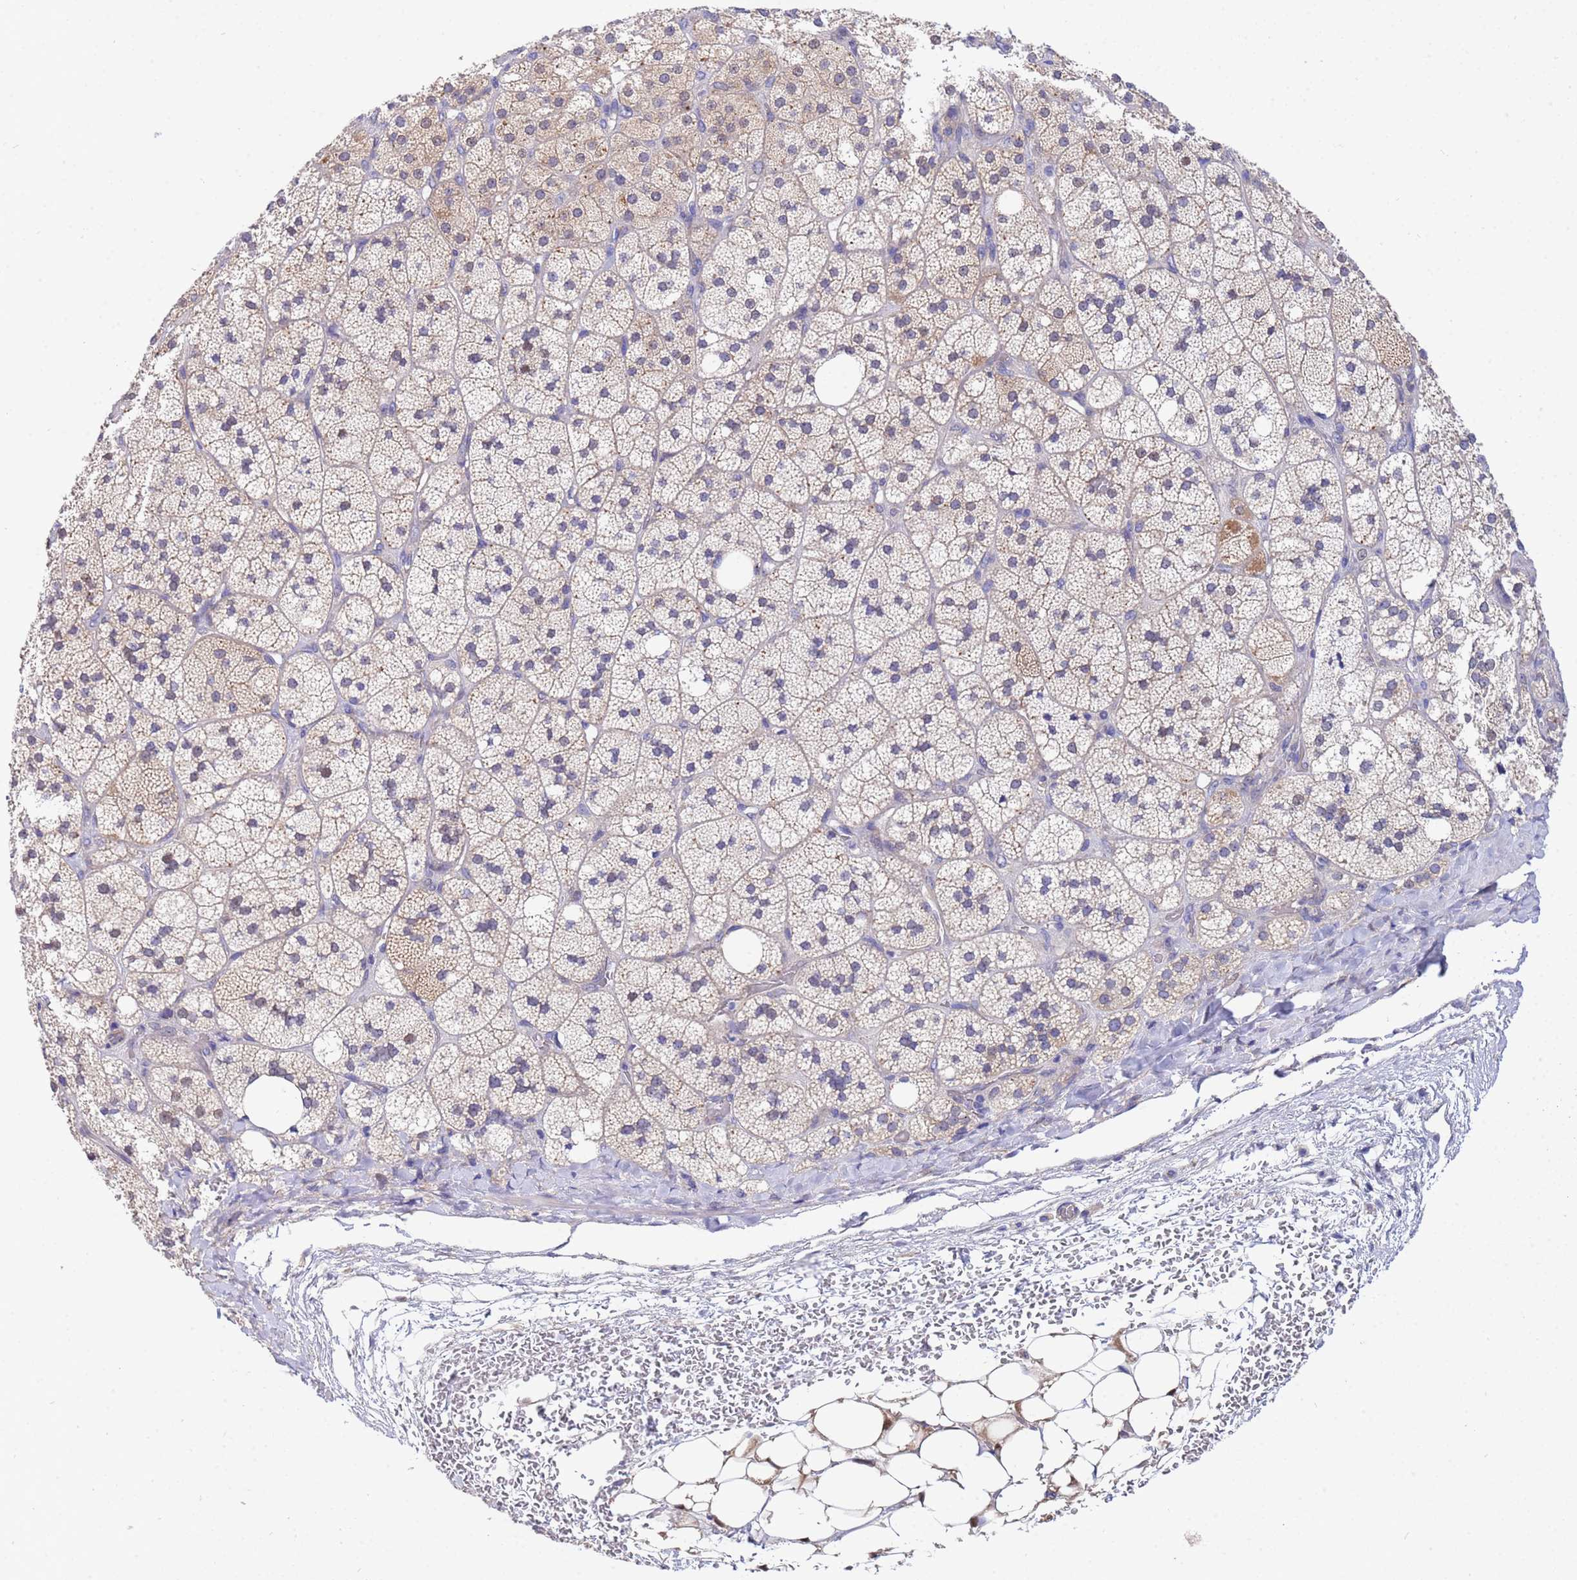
{"staining": {"intensity": "weak", "quantity": "<25%", "location": "cytoplasmic/membranous"}, "tissue": "adrenal gland", "cell_type": "Glandular cells", "image_type": "normal", "snomed": [{"axis": "morphology", "description": "Normal tissue, NOS"}, {"axis": "topography", "description": "Adrenal gland"}], "caption": "DAB immunohistochemical staining of normal human adrenal gland exhibits no significant staining in glandular cells. The staining was performed using DAB to visualize the protein expression in brown, while the nuclei were stained in blue with hematoxylin (Magnification: 20x).", "gene": "RC3H2", "patient": {"sex": "male", "age": 61}}